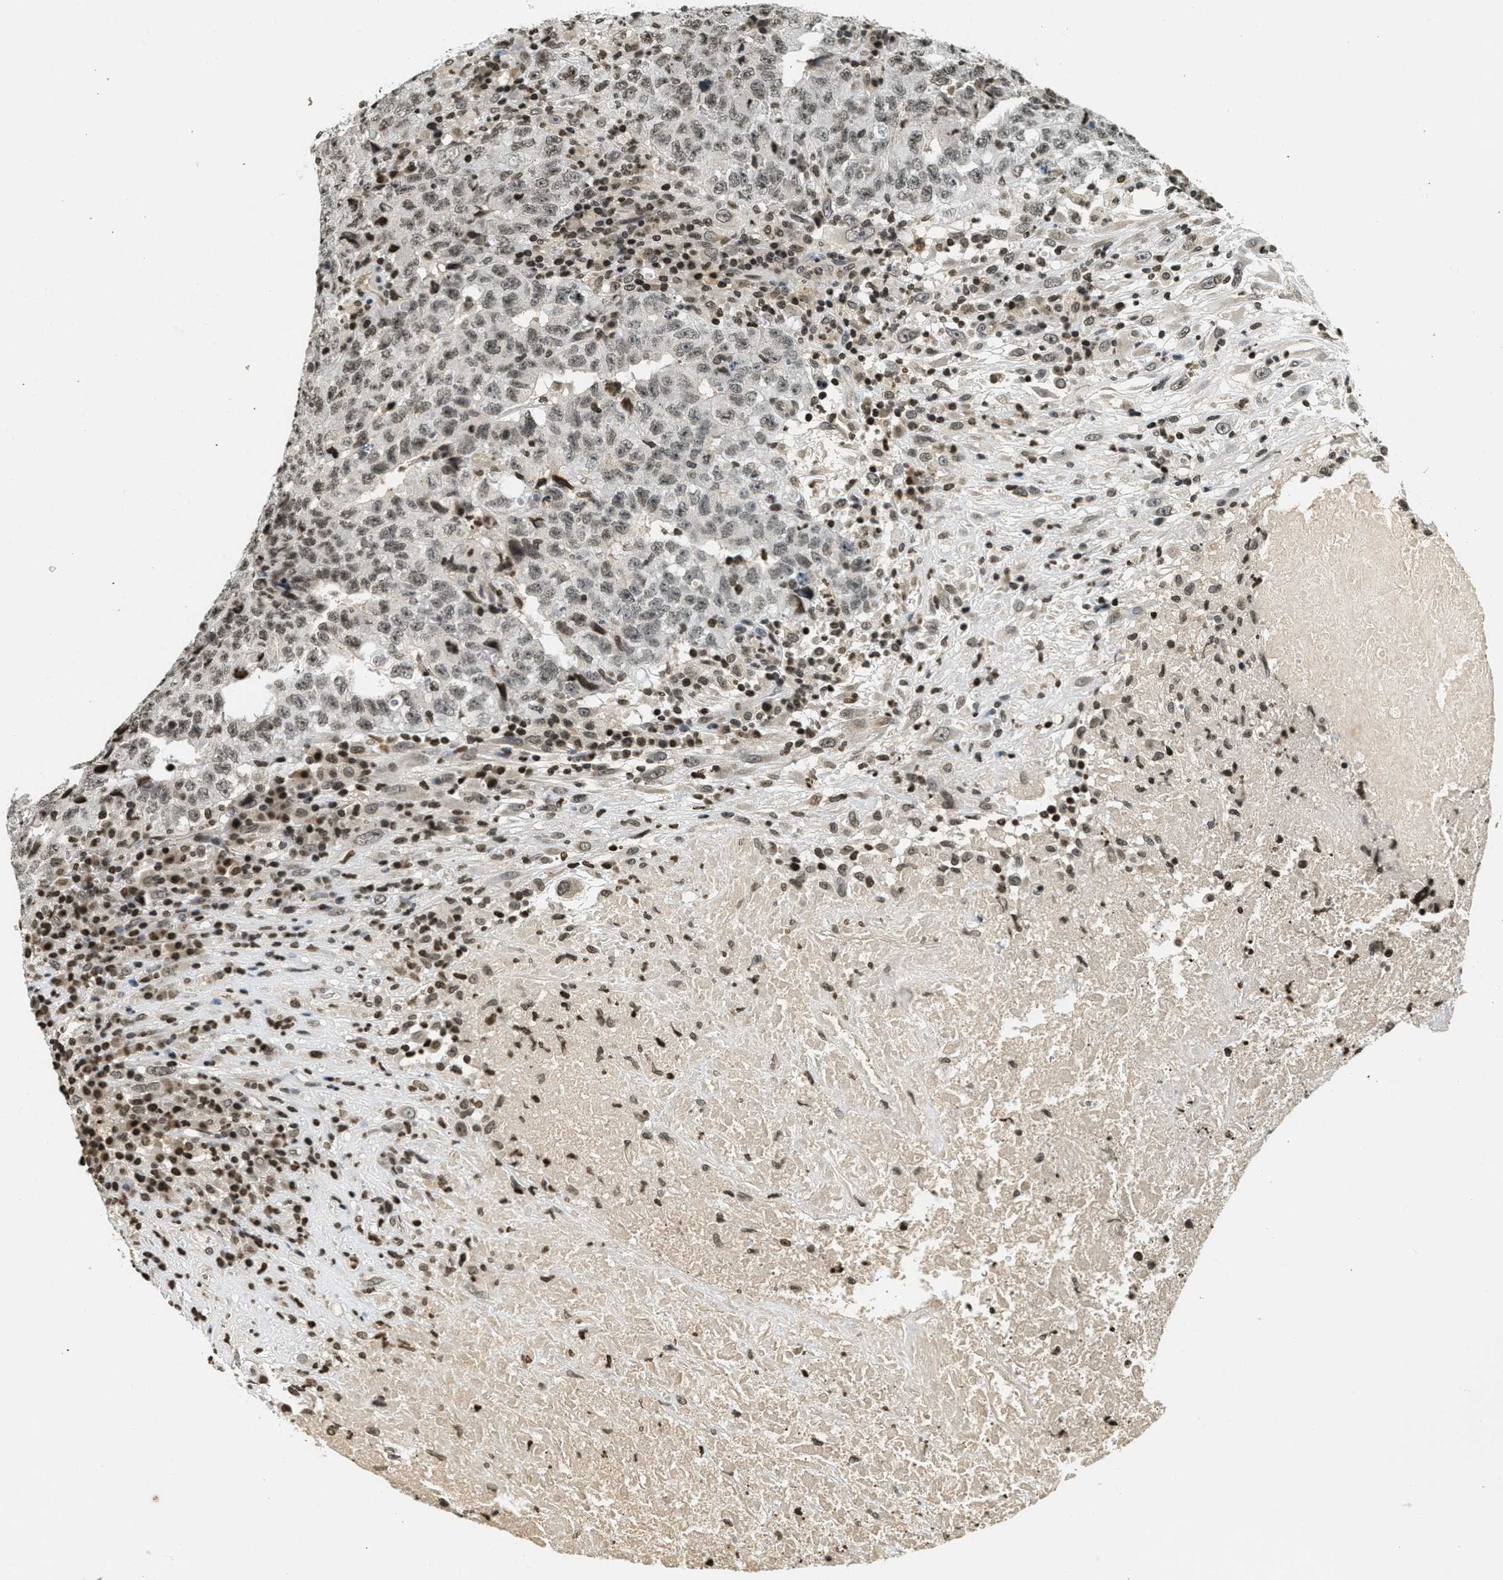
{"staining": {"intensity": "weak", "quantity": ">75%", "location": "nuclear"}, "tissue": "testis cancer", "cell_type": "Tumor cells", "image_type": "cancer", "snomed": [{"axis": "morphology", "description": "Necrosis, NOS"}, {"axis": "morphology", "description": "Carcinoma, Embryonal, NOS"}, {"axis": "topography", "description": "Testis"}], "caption": "Immunohistochemical staining of human embryonal carcinoma (testis) exhibits low levels of weak nuclear expression in approximately >75% of tumor cells.", "gene": "LDB2", "patient": {"sex": "male", "age": 19}}